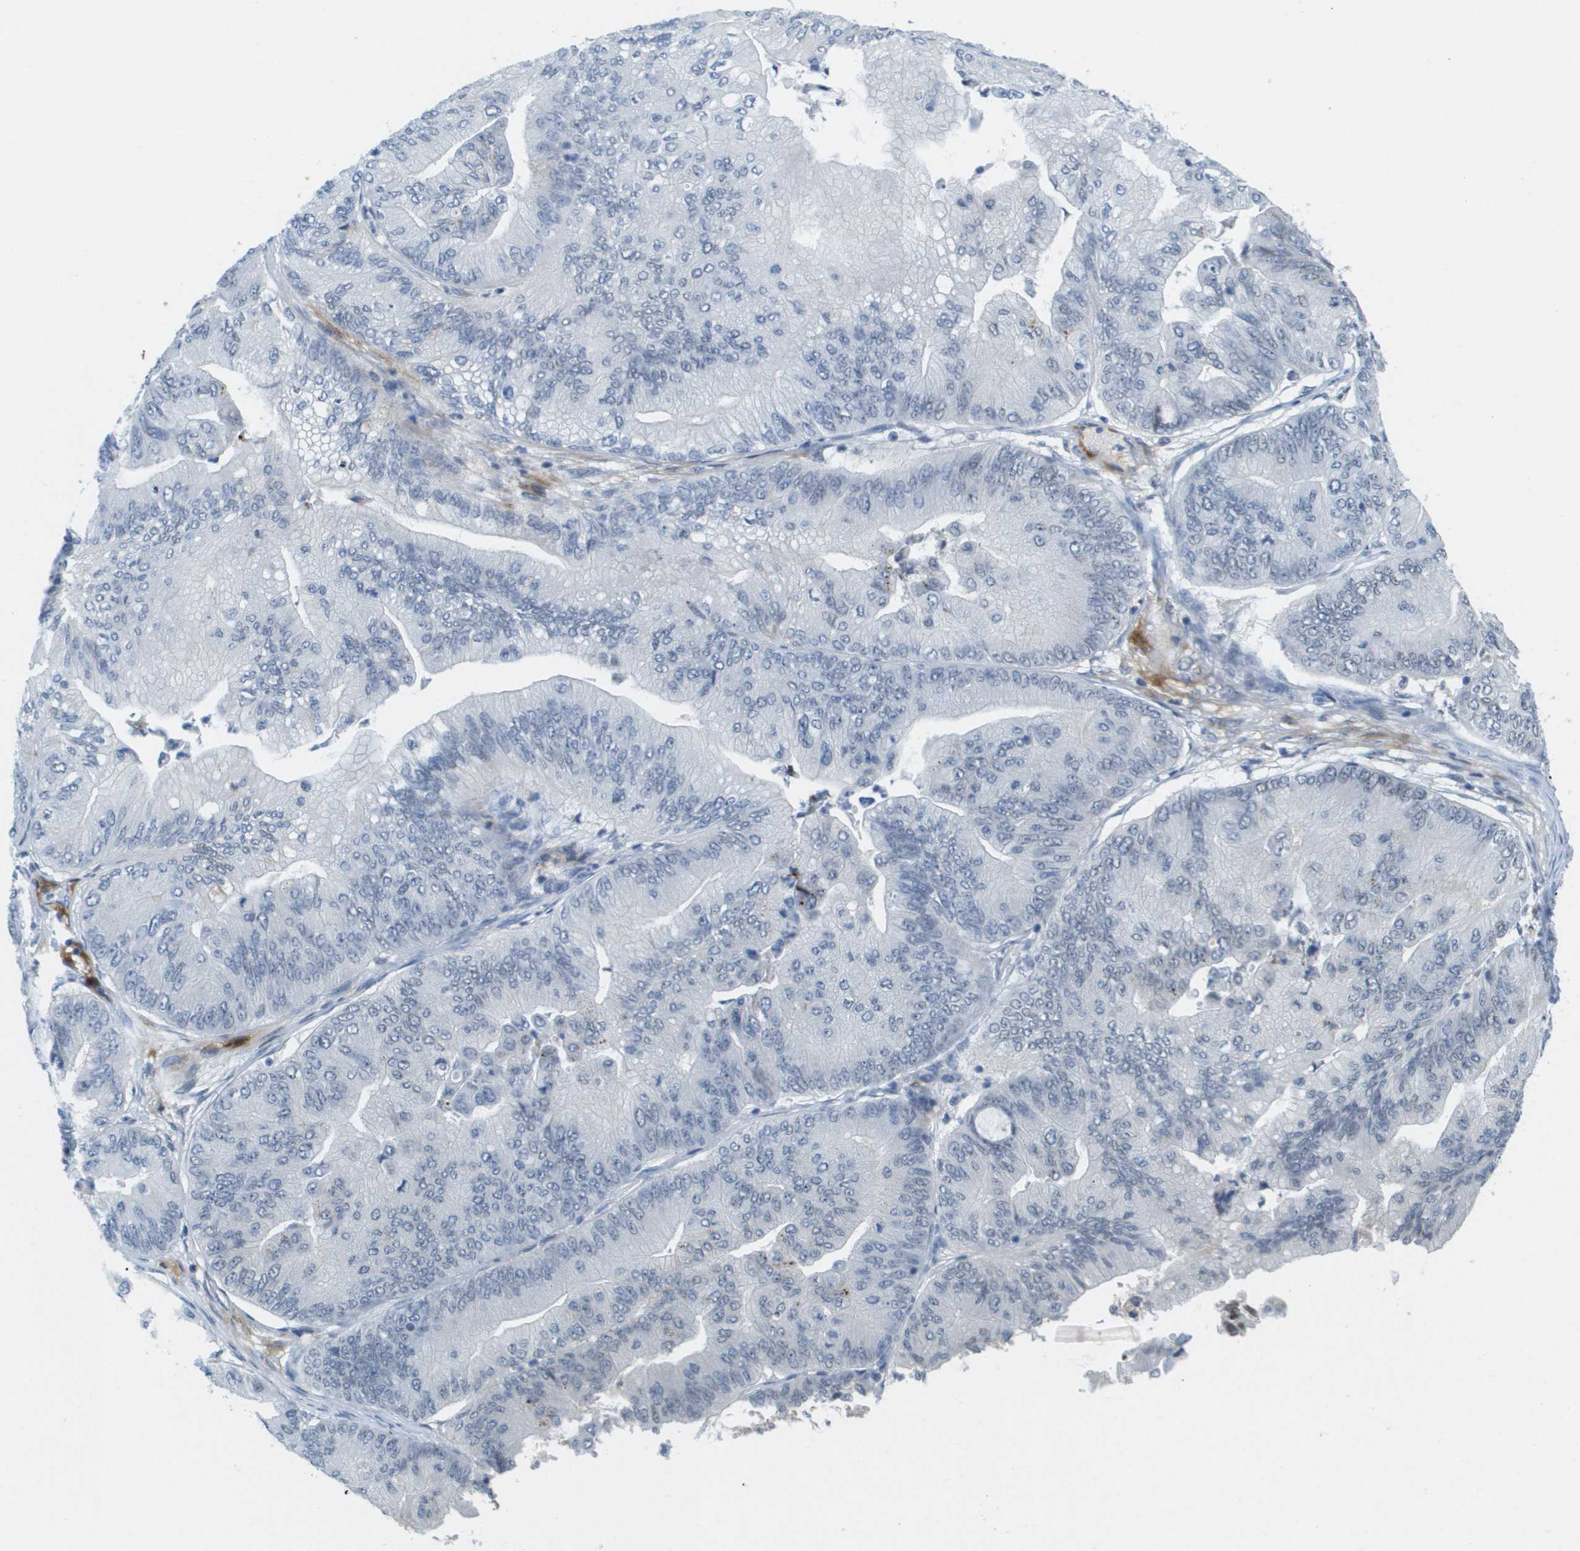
{"staining": {"intensity": "negative", "quantity": "none", "location": "none"}, "tissue": "ovarian cancer", "cell_type": "Tumor cells", "image_type": "cancer", "snomed": [{"axis": "morphology", "description": "Cystadenocarcinoma, mucinous, NOS"}, {"axis": "topography", "description": "Ovary"}], "caption": "An image of human ovarian cancer is negative for staining in tumor cells.", "gene": "TP53RK", "patient": {"sex": "female", "age": 61}}